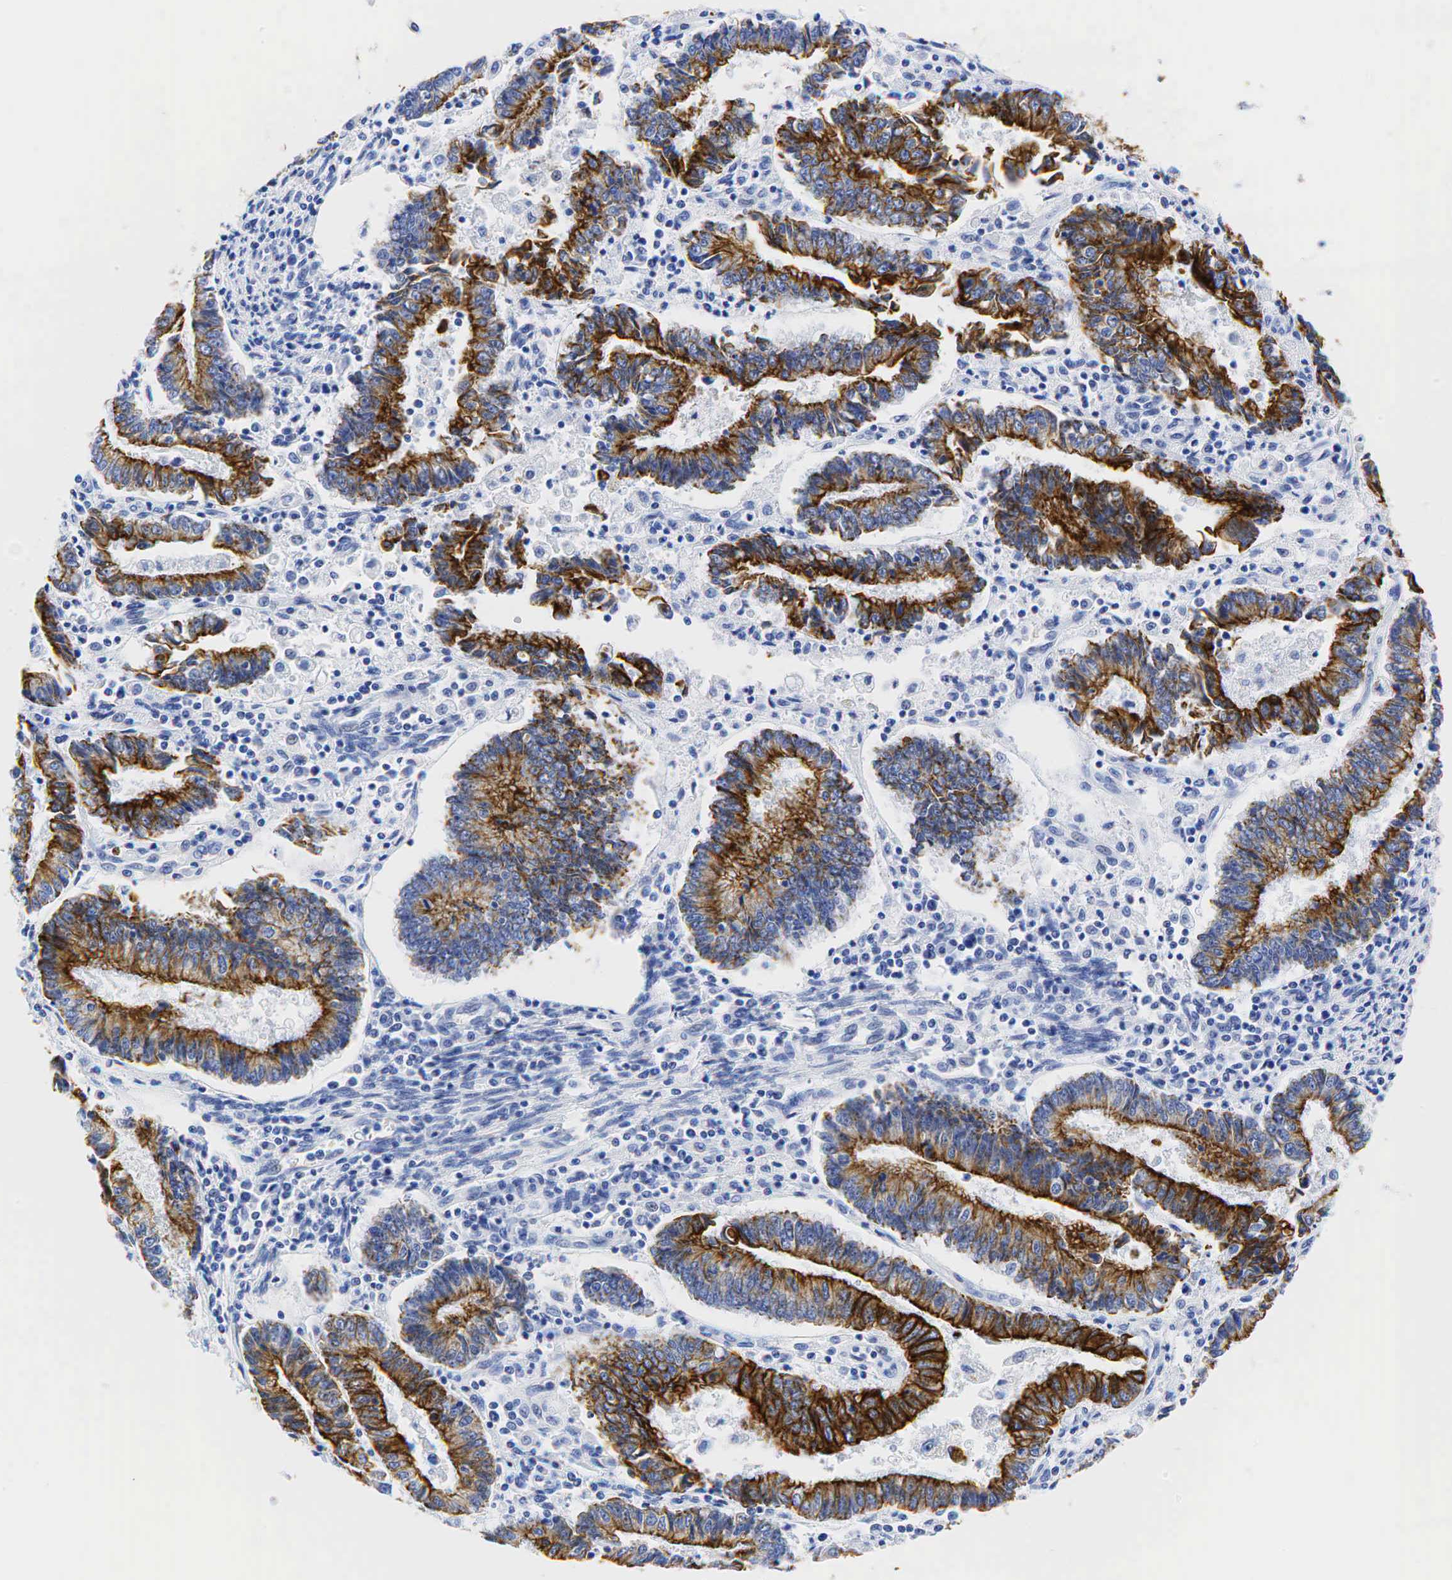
{"staining": {"intensity": "strong", "quantity": ">75%", "location": "cytoplasmic/membranous"}, "tissue": "endometrial cancer", "cell_type": "Tumor cells", "image_type": "cancer", "snomed": [{"axis": "morphology", "description": "Adenocarcinoma, NOS"}, {"axis": "topography", "description": "Endometrium"}], "caption": "This photomicrograph exhibits IHC staining of adenocarcinoma (endometrial), with high strong cytoplasmic/membranous staining in about >75% of tumor cells.", "gene": "KRT18", "patient": {"sex": "female", "age": 75}}